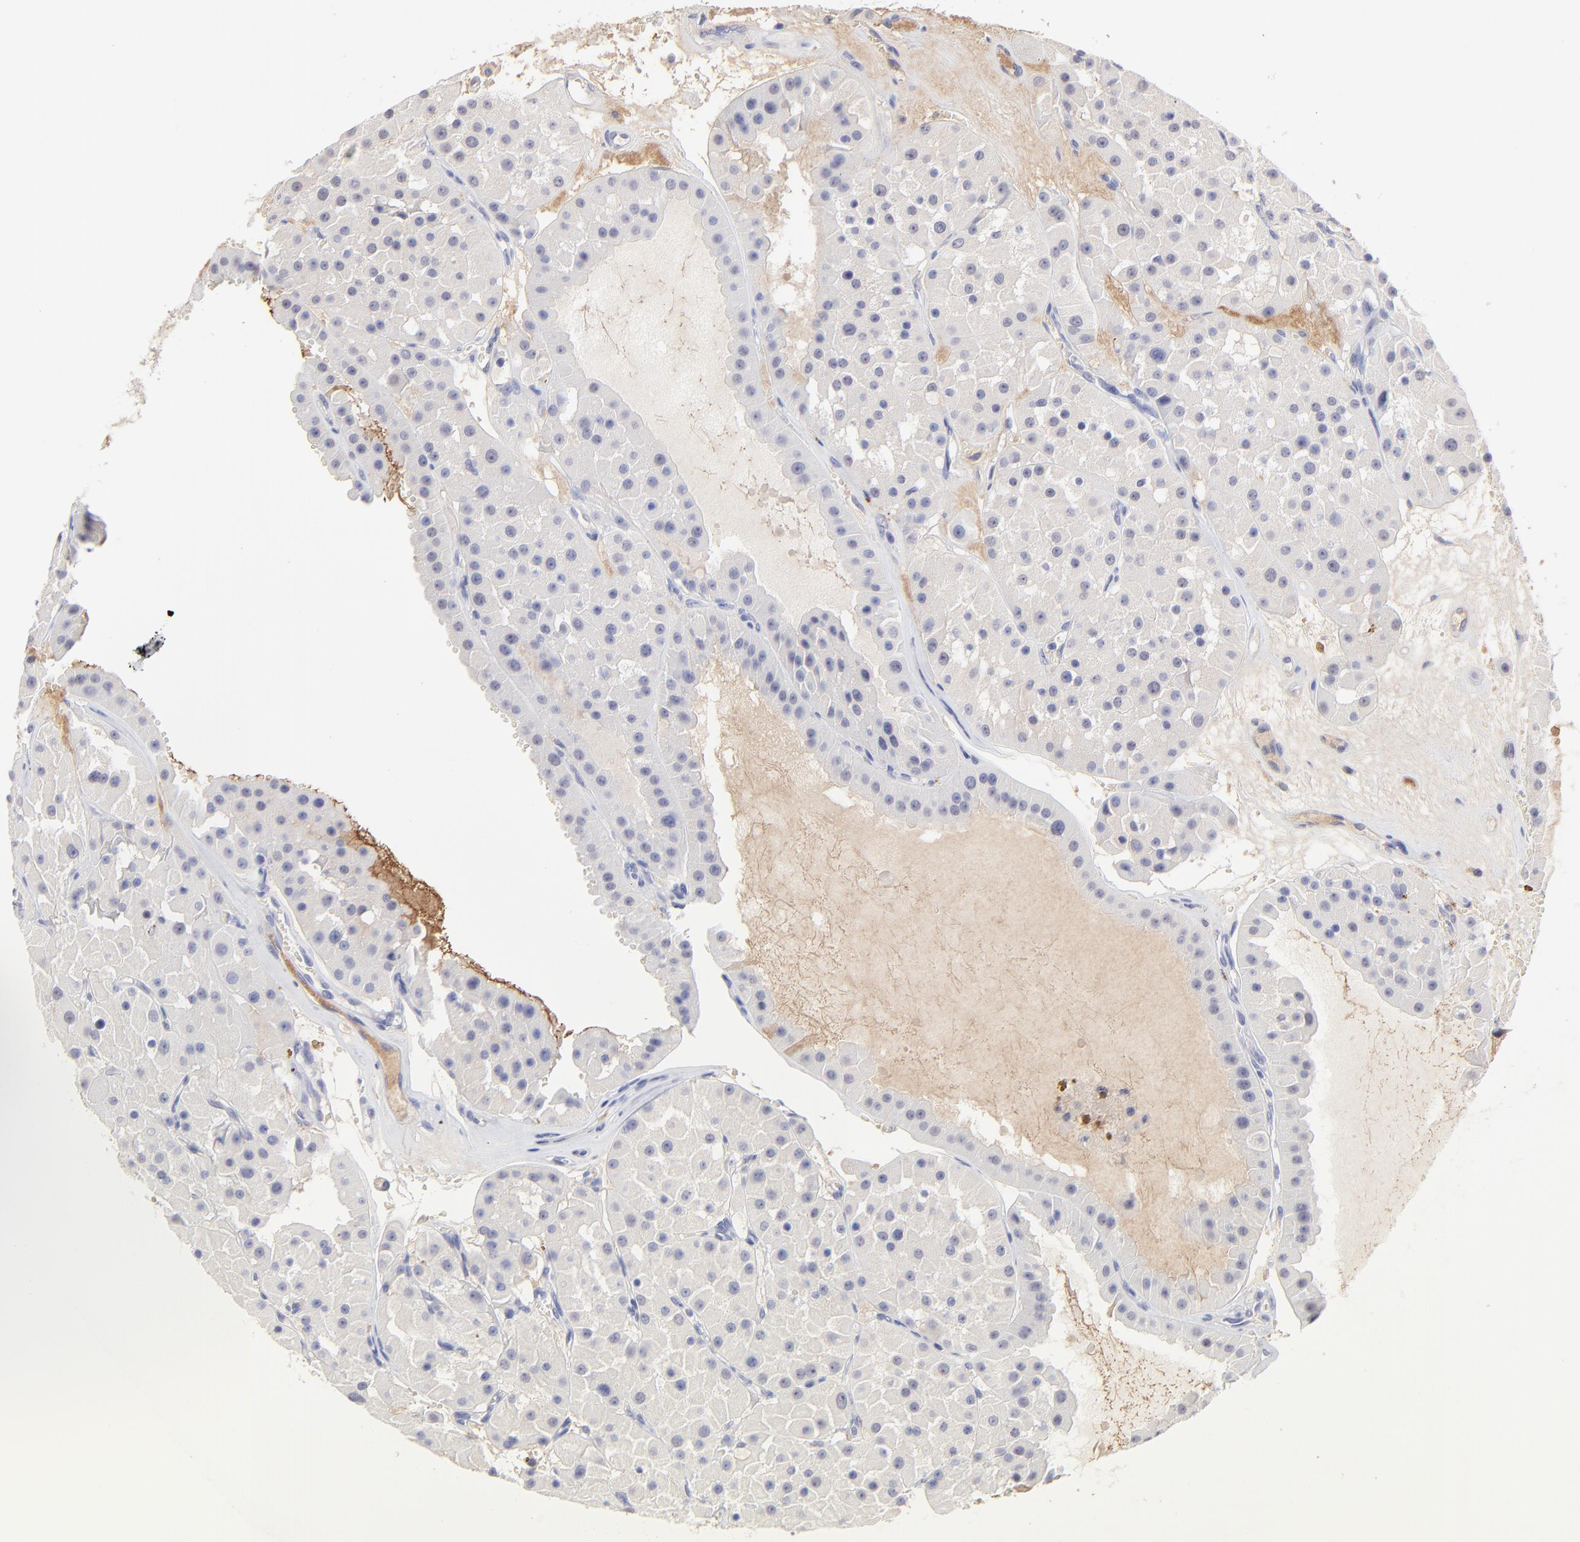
{"staining": {"intensity": "negative", "quantity": "none", "location": "none"}, "tissue": "renal cancer", "cell_type": "Tumor cells", "image_type": "cancer", "snomed": [{"axis": "morphology", "description": "Adenocarcinoma, uncertain malignant potential"}, {"axis": "topography", "description": "Kidney"}], "caption": "This is an IHC image of adenocarcinoma,  uncertain malignant potential (renal). There is no staining in tumor cells.", "gene": "PSMD14", "patient": {"sex": "male", "age": 63}}